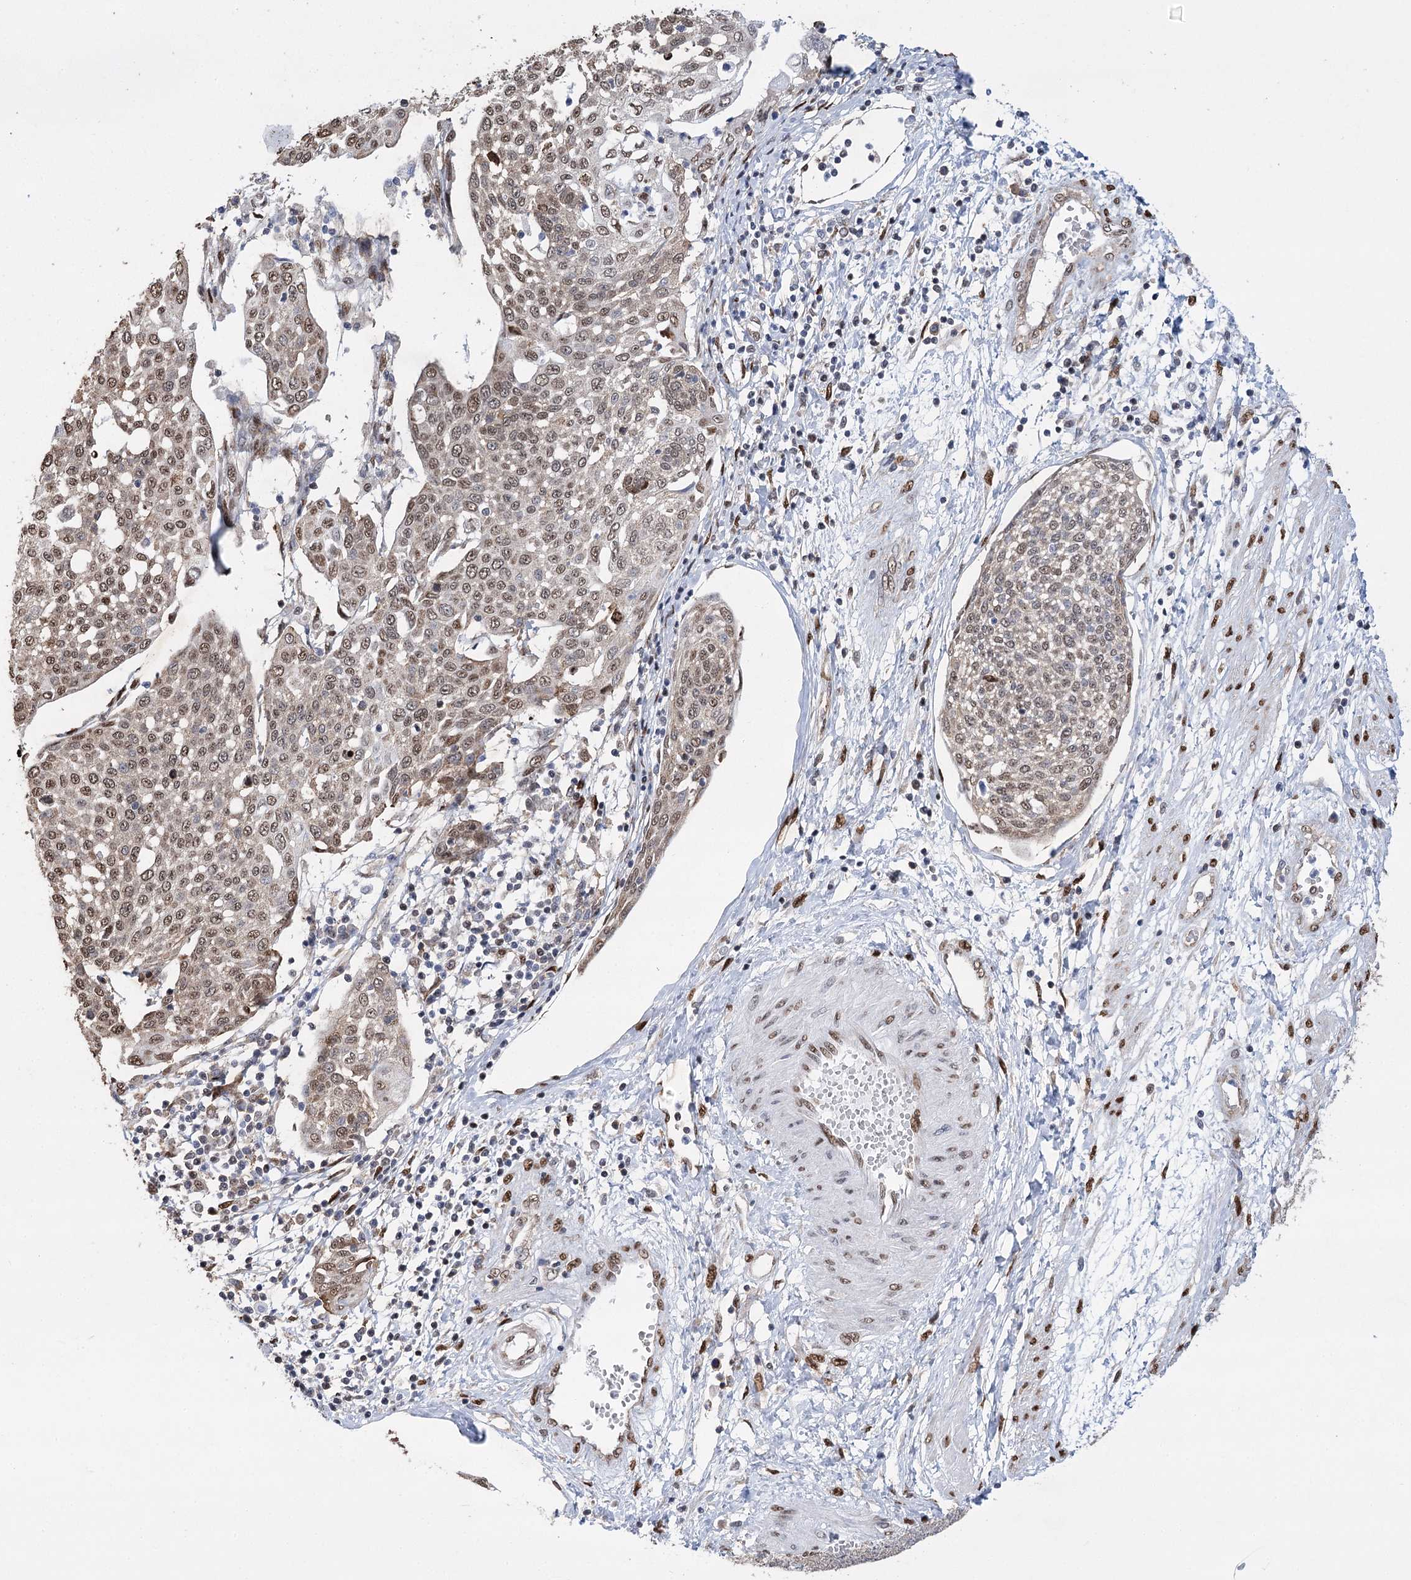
{"staining": {"intensity": "moderate", "quantity": ">75%", "location": "nuclear"}, "tissue": "cervical cancer", "cell_type": "Tumor cells", "image_type": "cancer", "snomed": [{"axis": "morphology", "description": "Squamous cell carcinoma, NOS"}, {"axis": "topography", "description": "Cervix"}], "caption": "Protein expression analysis of cervical cancer (squamous cell carcinoma) shows moderate nuclear staining in approximately >75% of tumor cells.", "gene": "NFU1", "patient": {"sex": "female", "age": 34}}